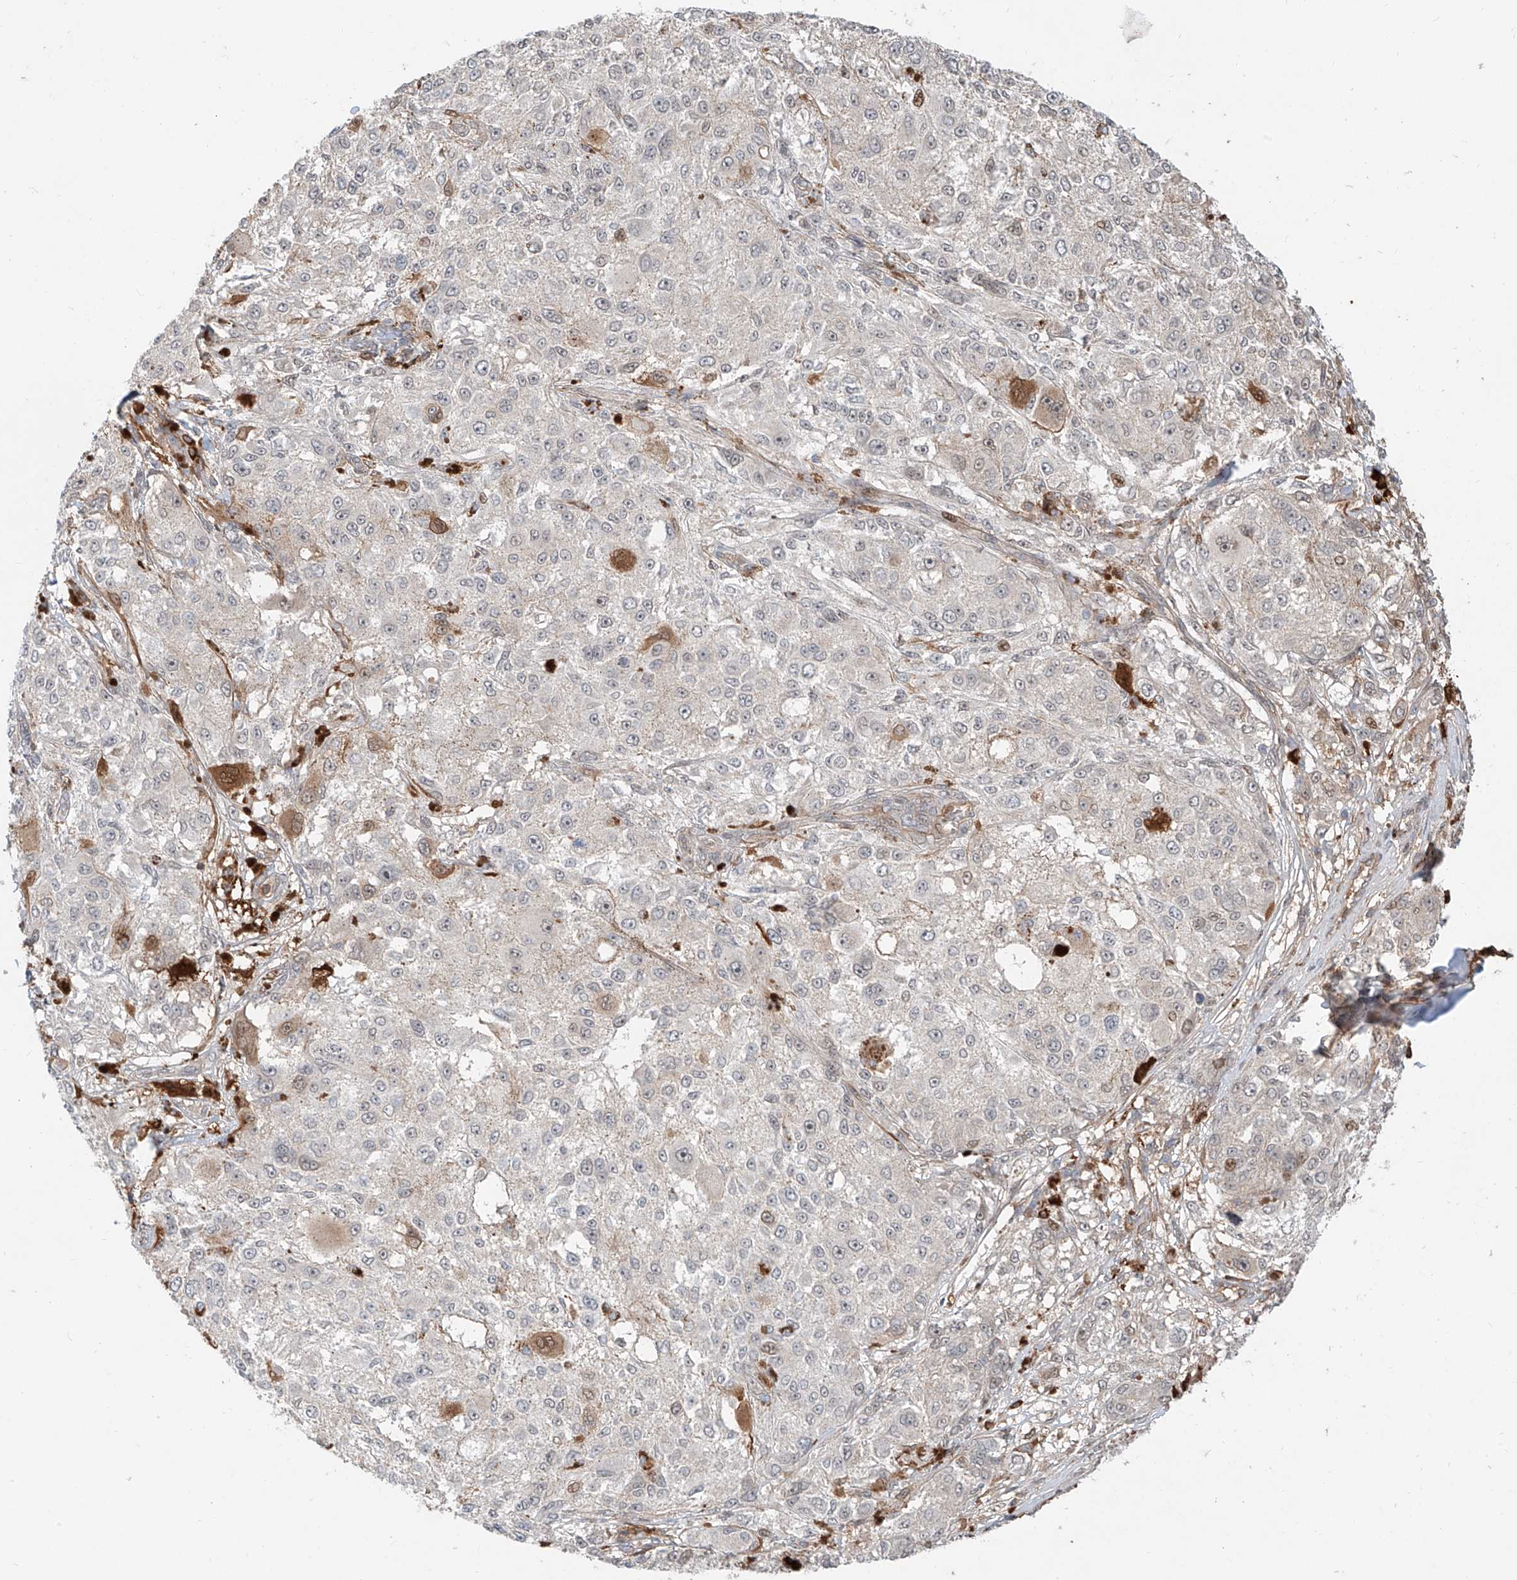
{"staining": {"intensity": "moderate", "quantity": "<25%", "location": "cytoplasmic/membranous,nuclear"}, "tissue": "melanoma", "cell_type": "Tumor cells", "image_type": "cancer", "snomed": [{"axis": "morphology", "description": "Necrosis, NOS"}, {"axis": "morphology", "description": "Malignant melanoma, NOS"}, {"axis": "topography", "description": "Skin"}], "caption": "High-magnification brightfield microscopy of malignant melanoma stained with DAB (brown) and counterstained with hematoxylin (blue). tumor cells exhibit moderate cytoplasmic/membranous and nuclear expression is present in approximately<25% of cells.", "gene": "CEP162", "patient": {"sex": "female", "age": 87}}